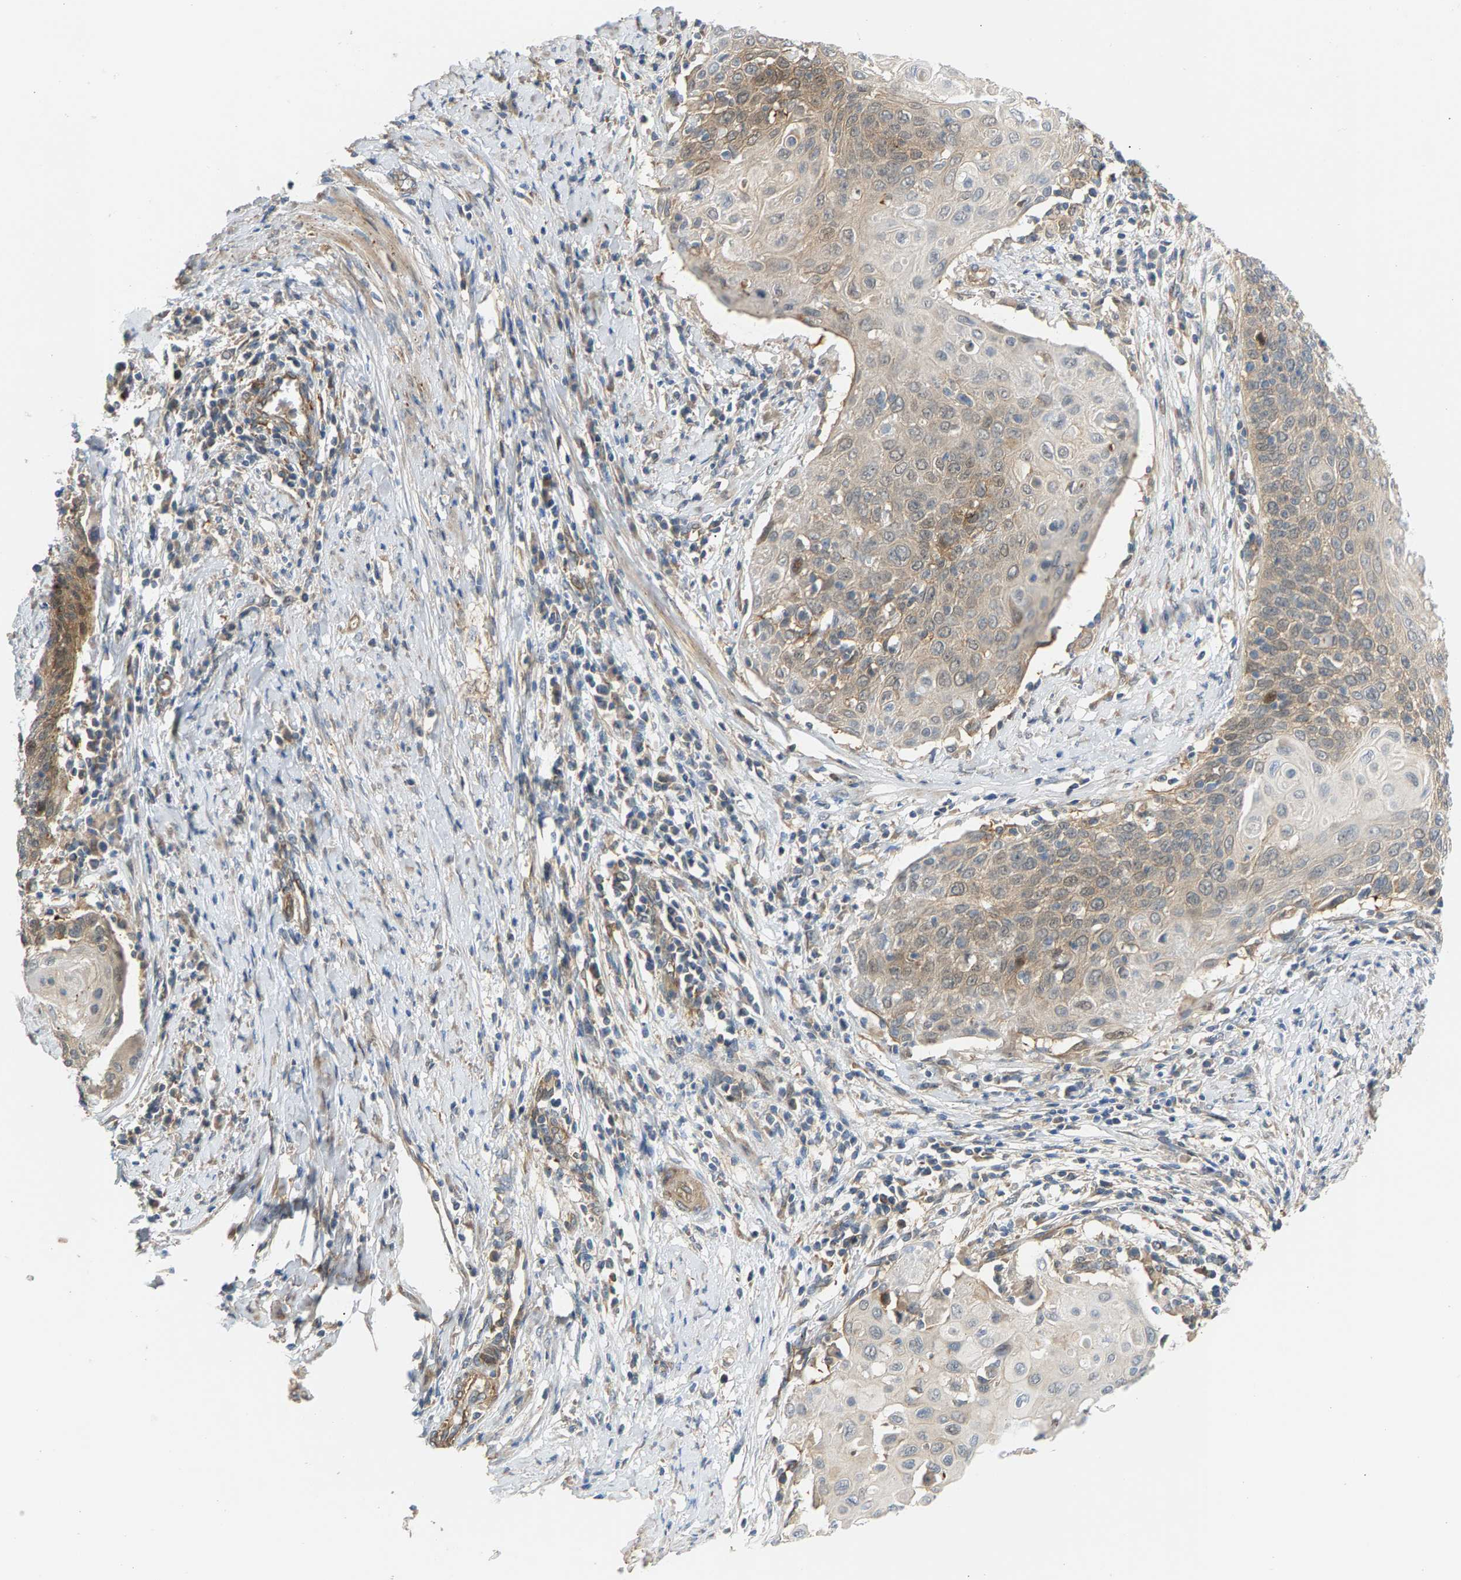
{"staining": {"intensity": "weak", "quantity": "25%-75%", "location": "cytoplasmic/membranous"}, "tissue": "cervical cancer", "cell_type": "Tumor cells", "image_type": "cancer", "snomed": [{"axis": "morphology", "description": "Squamous cell carcinoma, NOS"}, {"axis": "topography", "description": "Cervix"}], "caption": "Tumor cells exhibit low levels of weak cytoplasmic/membranous expression in approximately 25%-75% of cells in squamous cell carcinoma (cervical). The staining is performed using DAB (3,3'-diaminobenzidine) brown chromogen to label protein expression. The nuclei are counter-stained blue using hematoxylin.", "gene": "KRTAP27-1", "patient": {"sex": "female", "age": 39}}